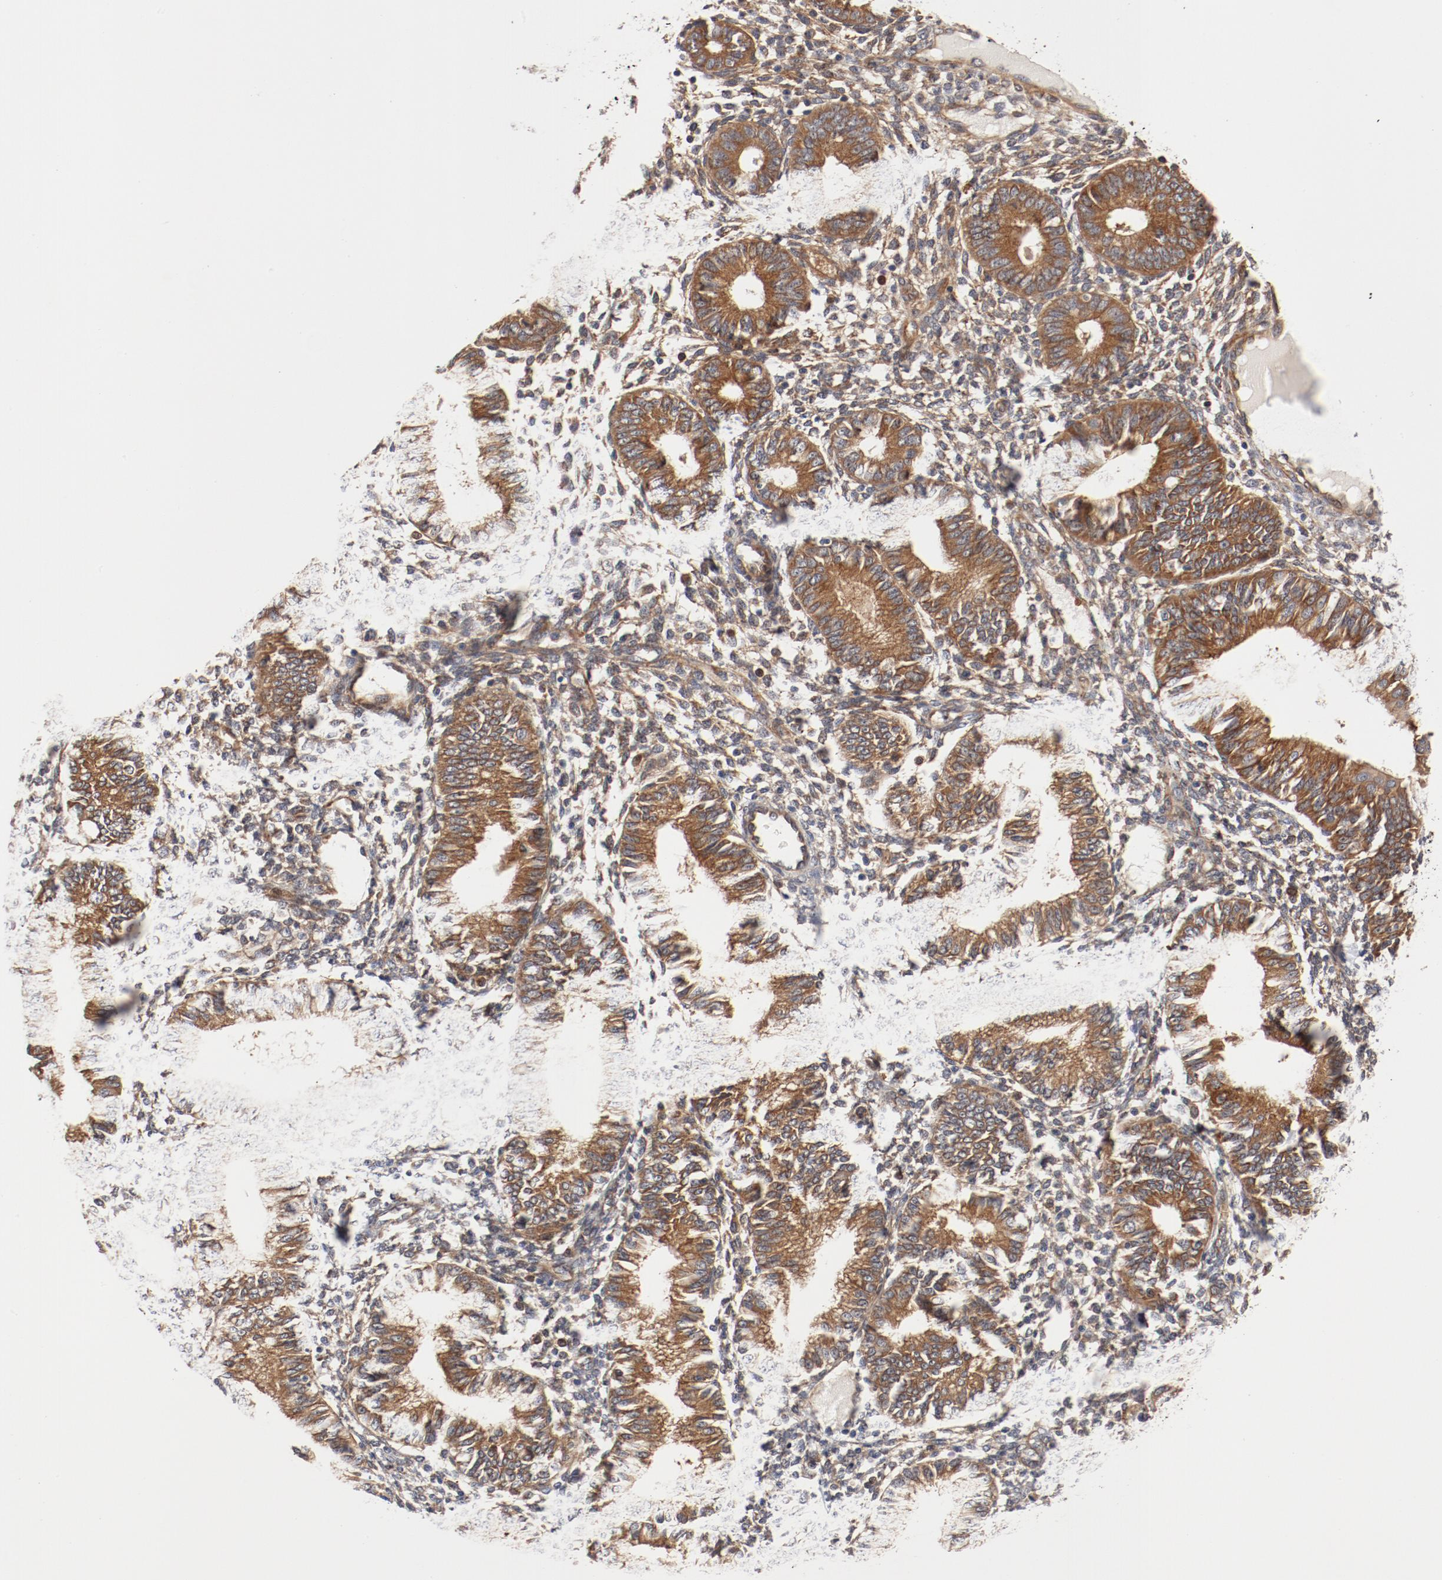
{"staining": {"intensity": "weak", "quantity": ">75%", "location": "cytoplasmic/membranous"}, "tissue": "endometrium", "cell_type": "Cells in endometrial stroma", "image_type": "normal", "snomed": [{"axis": "morphology", "description": "Normal tissue, NOS"}, {"axis": "topography", "description": "Endometrium"}], "caption": "This is a photomicrograph of immunohistochemistry (IHC) staining of unremarkable endometrium, which shows weak expression in the cytoplasmic/membranous of cells in endometrial stroma.", "gene": "PITPNM2", "patient": {"sex": "female", "age": 61}}